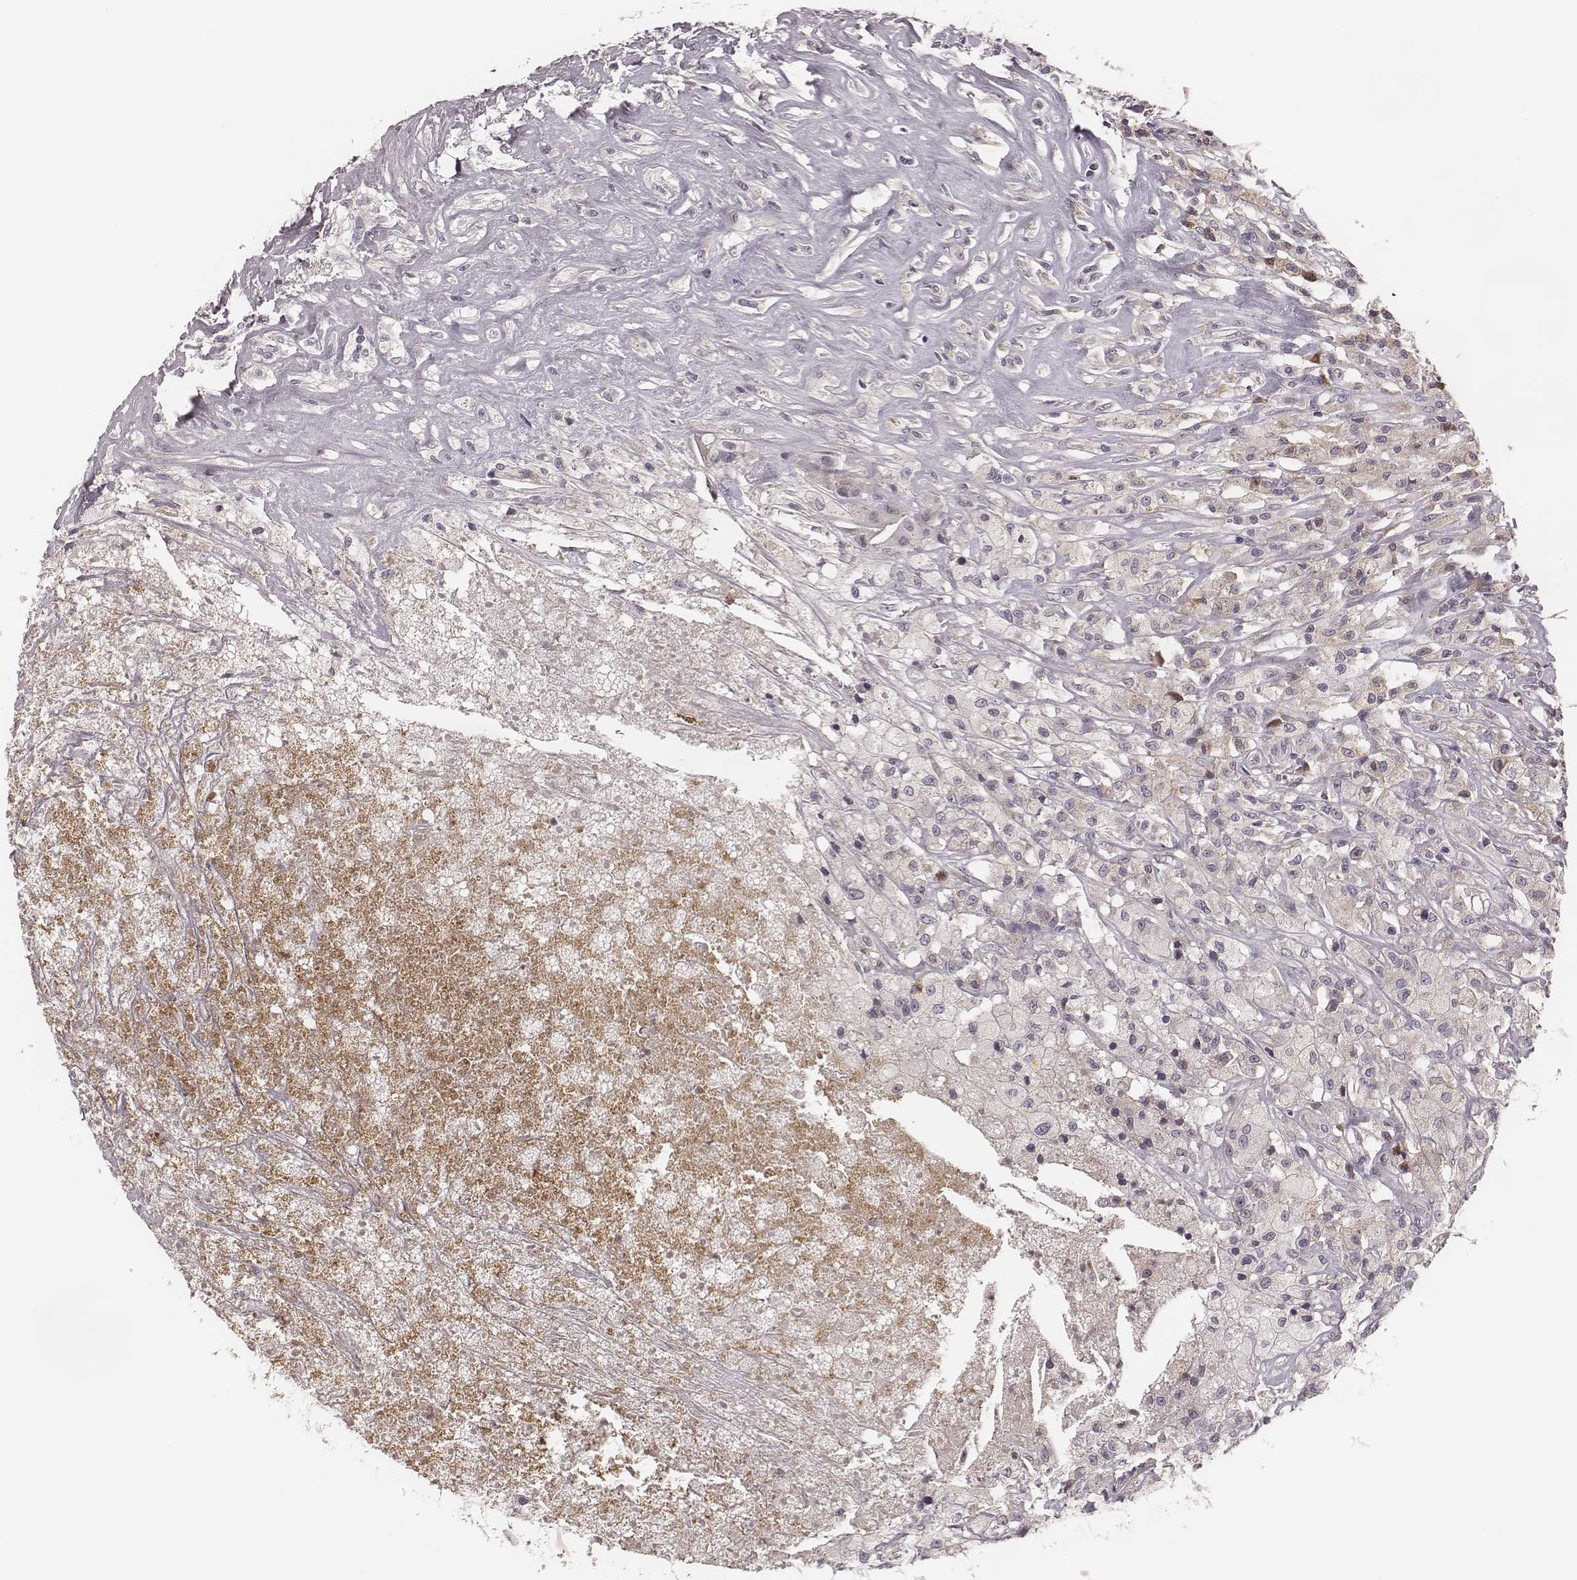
{"staining": {"intensity": "moderate", "quantity": "<25%", "location": "cytoplasmic/membranous"}, "tissue": "testis cancer", "cell_type": "Tumor cells", "image_type": "cancer", "snomed": [{"axis": "morphology", "description": "Necrosis, NOS"}, {"axis": "morphology", "description": "Carcinoma, Embryonal, NOS"}, {"axis": "topography", "description": "Testis"}], "caption": "Embryonal carcinoma (testis) stained with a brown dye shows moderate cytoplasmic/membranous positive positivity in about <25% of tumor cells.", "gene": "P2RX5", "patient": {"sex": "male", "age": 19}}